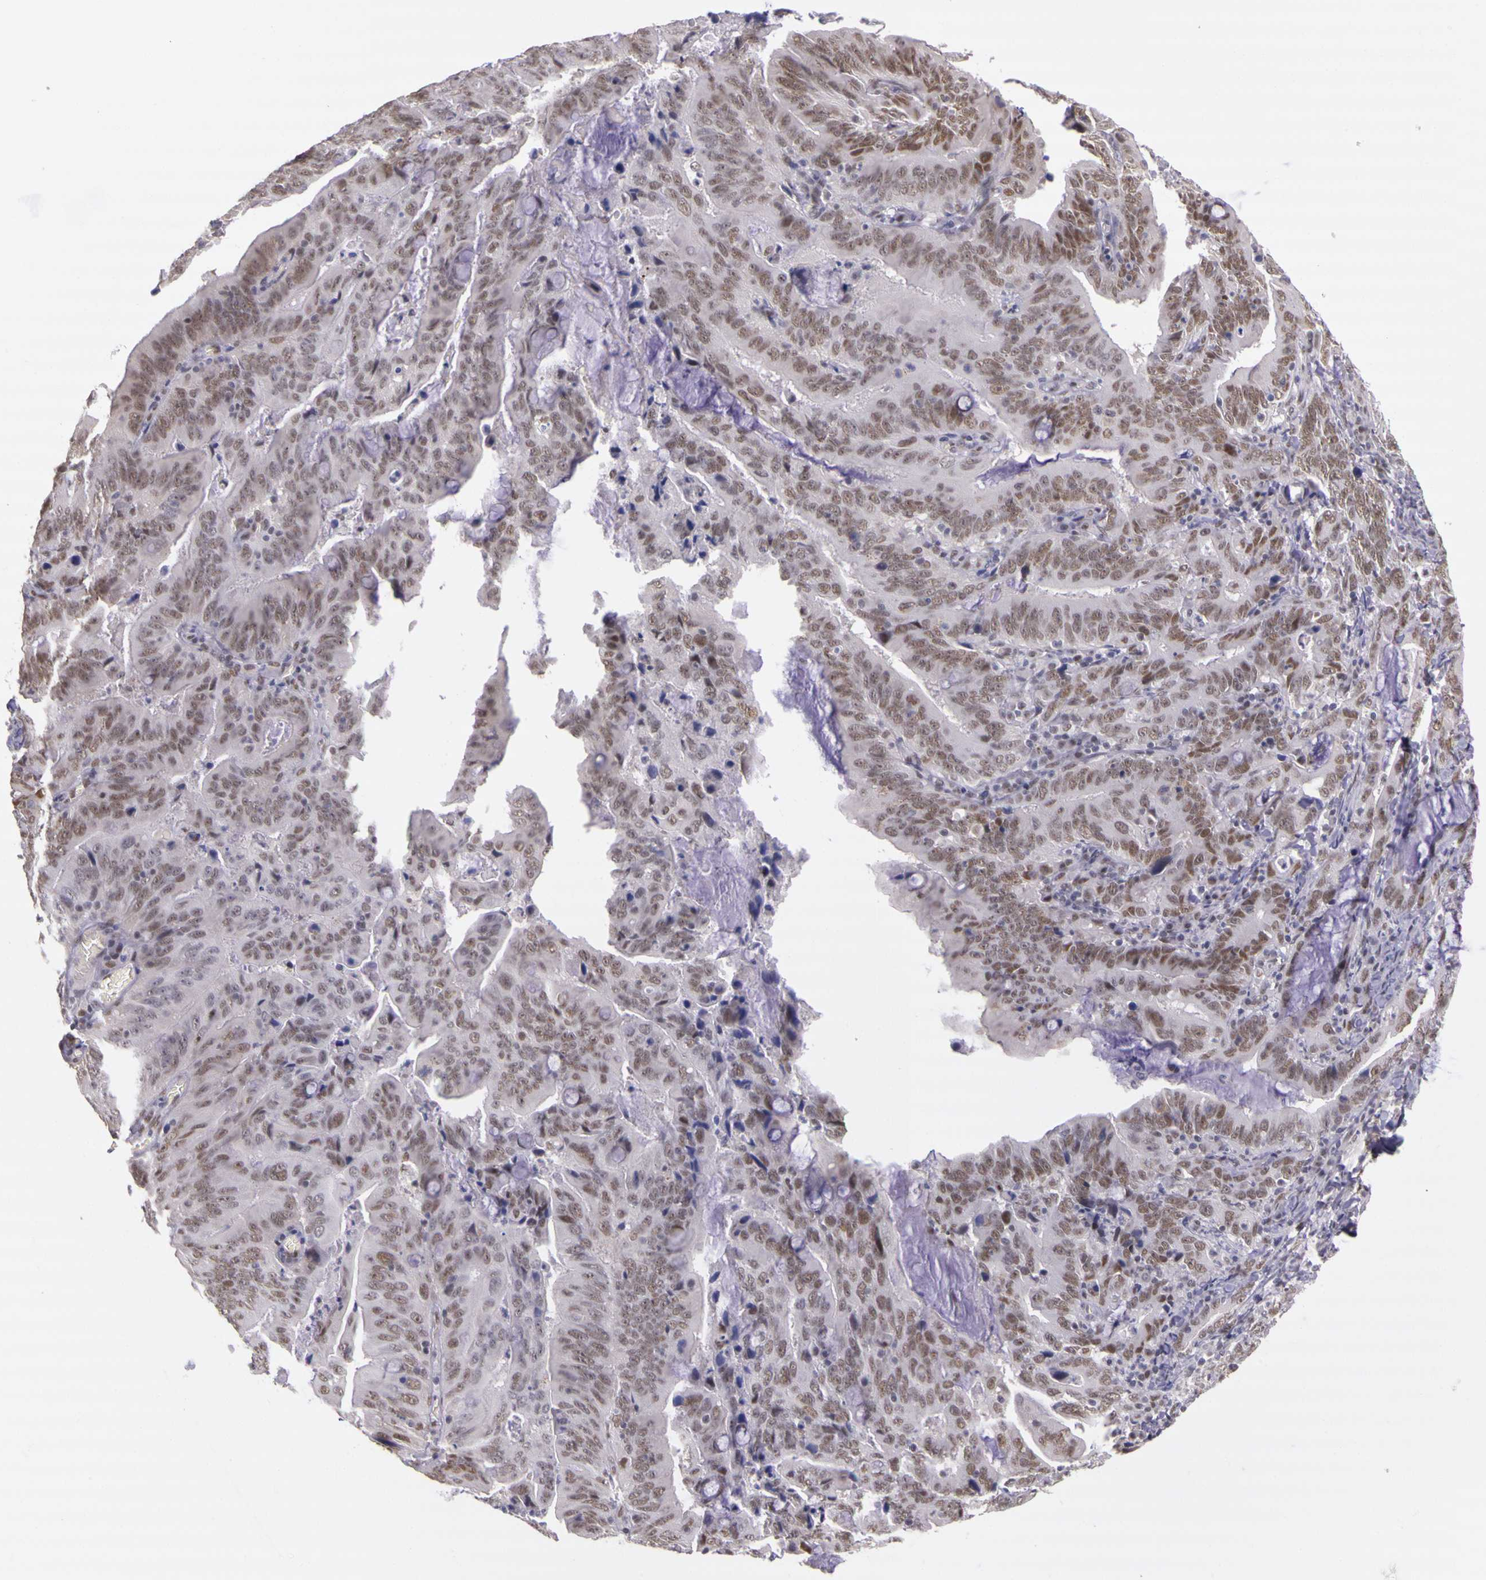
{"staining": {"intensity": "moderate", "quantity": ">75%", "location": "nuclear"}, "tissue": "stomach cancer", "cell_type": "Tumor cells", "image_type": "cancer", "snomed": [{"axis": "morphology", "description": "Adenocarcinoma, NOS"}, {"axis": "topography", "description": "Stomach, upper"}], "caption": "Immunohistochemical staining of human stomach cancer (adenocarcinoma) reveals medium levels of moderate nuclear protein expression in about >75% of tumor cells. Using DAB (3,3'-diaminobenzidine) (brown) and hematoxylin (blue) stains, captured at high magnification using brightfield microscopy.", "gene": "WDR13", "patient": {"sex": "male", "age": 63}}